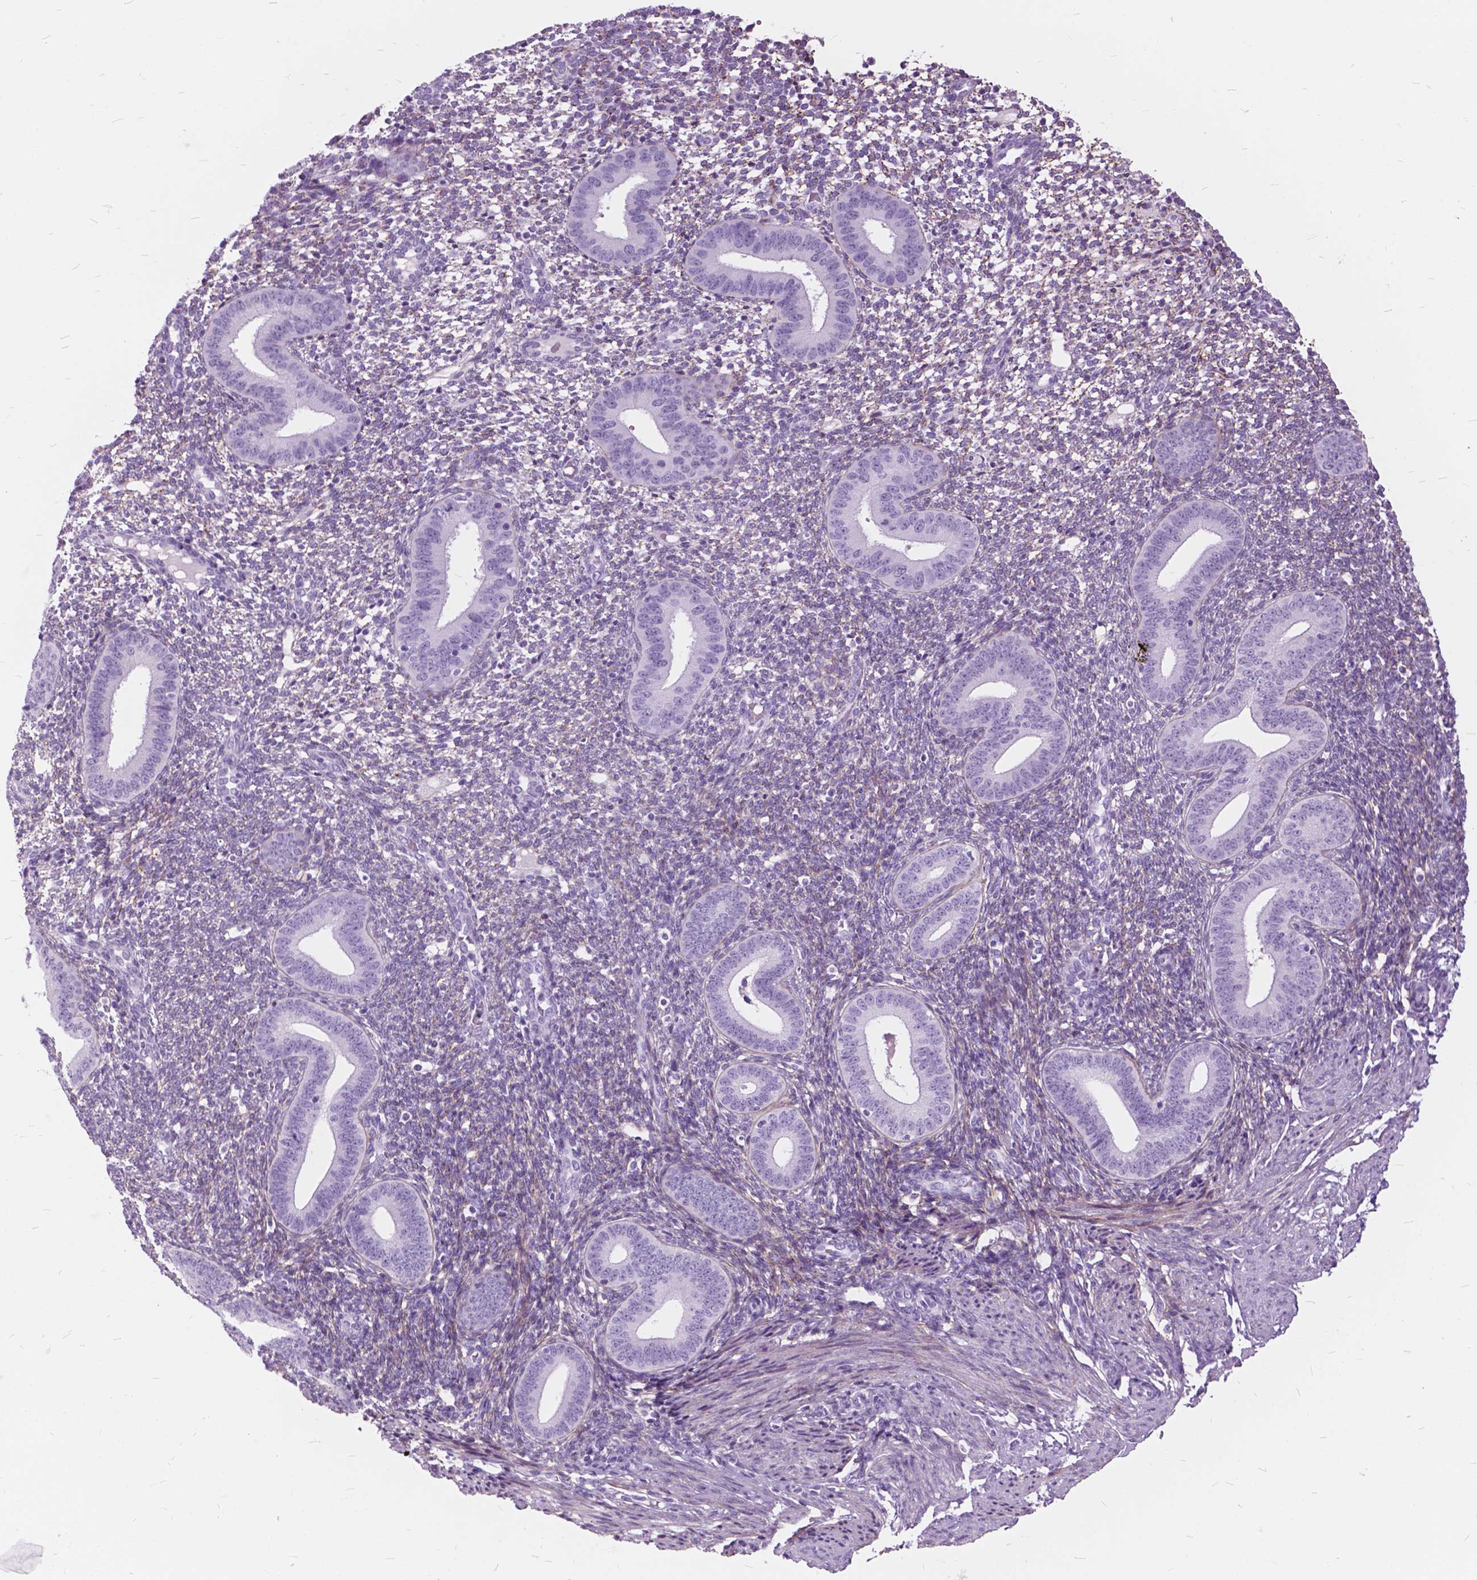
{"staining": {"intensity": "weak", "quantity": "<25%", "location": "cytoplasmic/membranous"}, "tissue": "endometrium", "cell_type": "Cells in endometrial stroma", "image_type": "normal", "snomed": [{"axis": "morphology", "description": "Normal tissue, NOS"}, {"axis": "topography", "description": "Endometrium"}], "caption": "Immunohistochemistry (IHC) histopathology image of benign endometrium: endometrium stained with DAB reveals no significant protein staining in cells in endometrial stroma.", "gene": "GDF9", "patient": {"sex": "female", "age": 40}}